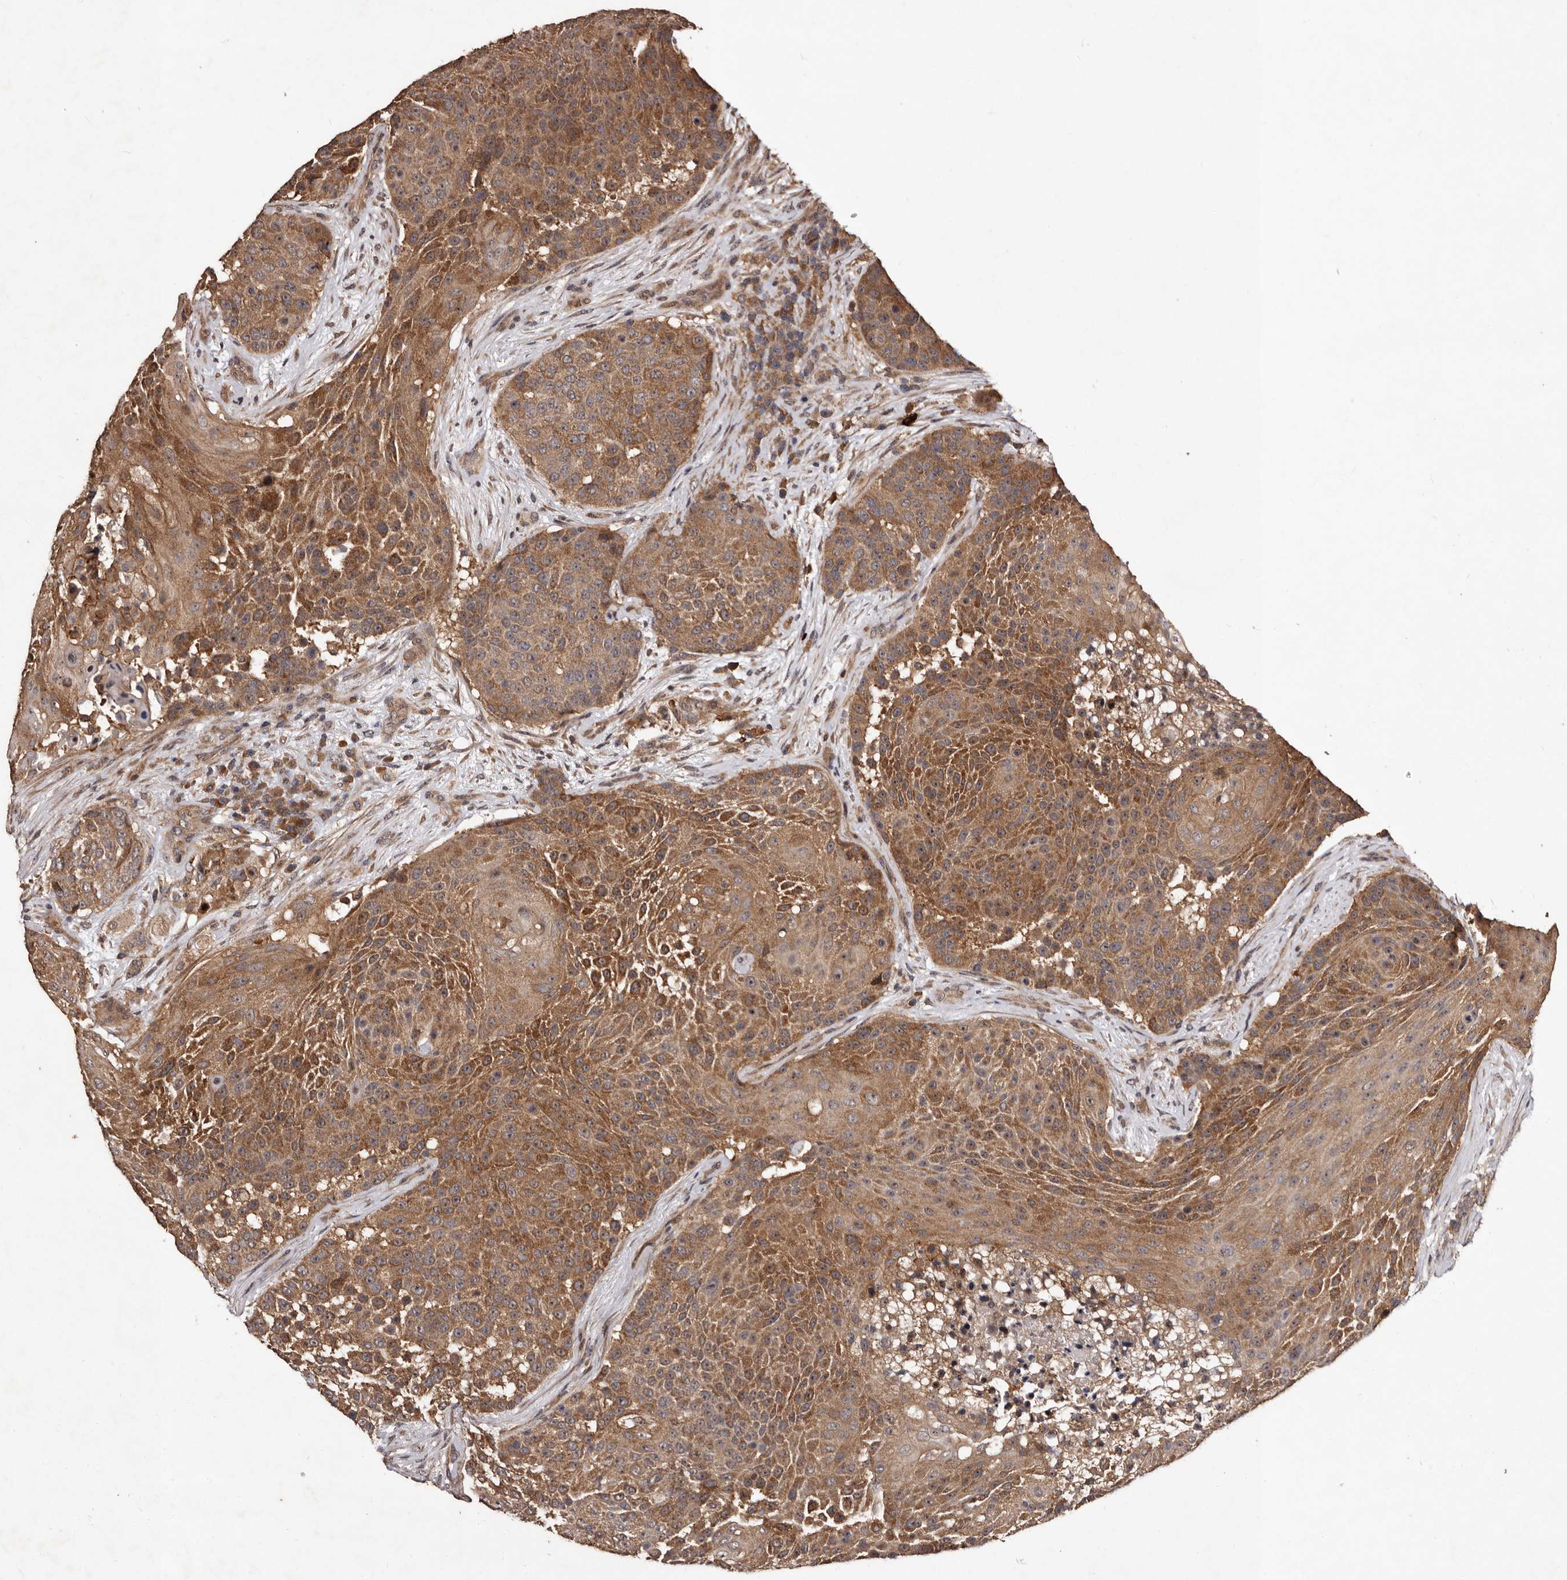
{"staining": {"intensity": "moderate", "quantity": ">75%", "location": "cytoplasmic/membranous"}, "tissue": "urothelial cancer", "cell_type": "Tumor cells", "image_type": "cancer", "snomed": [{"axis": "morphology", "description": "Urothelial carcinoma, High grade"}, {"axis": "topography", "description": "Urinary bladder"}], "caption": "Human urothelial carcinoma (high-grade) stained for a protein (brown) displays moderate cytoplasmic/membranous positive staining in about >75% of tumor cells.", "gene": "MKRN3", "patient": {"sex": "female", "age": 63}}